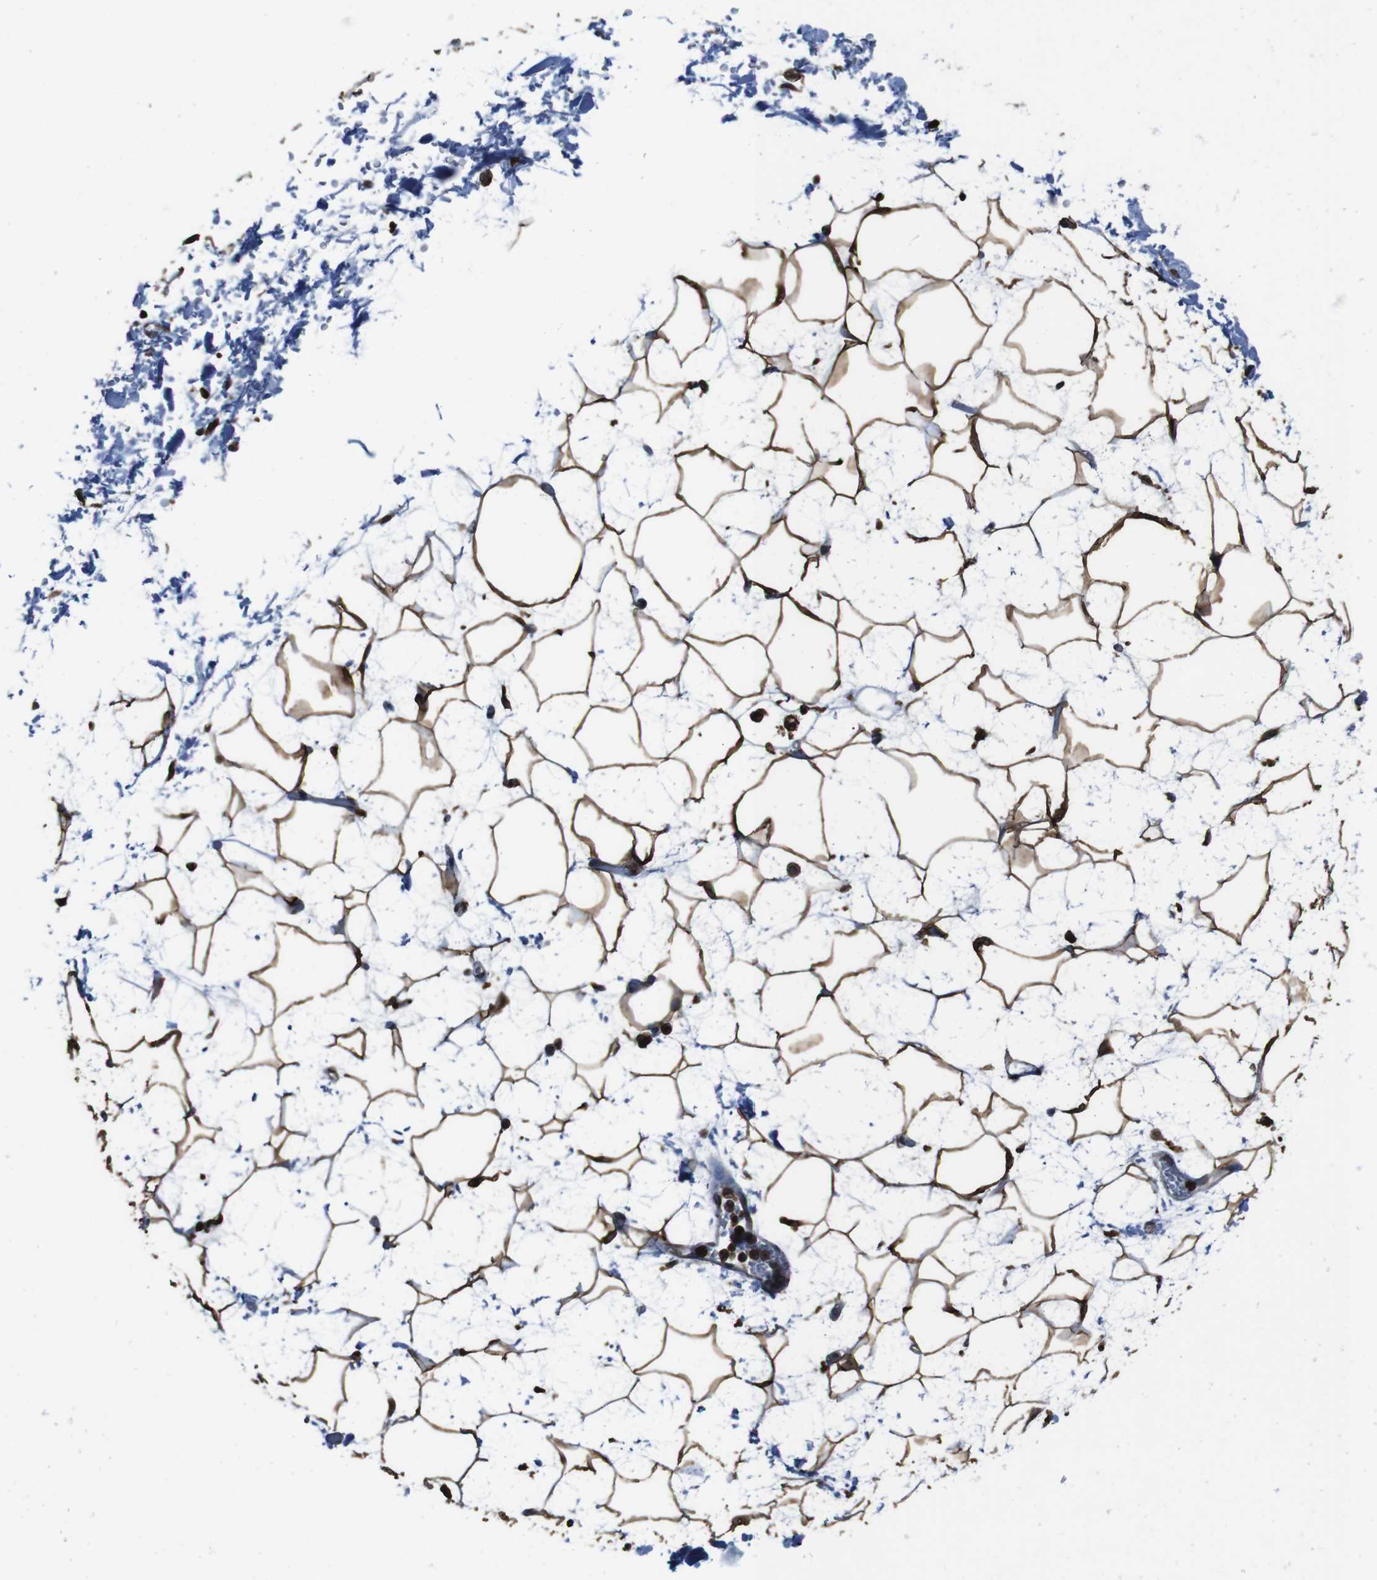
{"staining": {"intensity": "strong", "quantity": ">75%", "location": "cytoplasmic/membranous"}, "tissue": "adipose tissue", "cell_type": "Adipocytes", "image_type": "normal", "snomed": [{"axis": "morphology", "description": "Normal tissue, NOS"}, {"axis": "topography", "description": "Soft tissue"}], "caption": "Immunohistochemical staining of benign adipose tissue demonstrates strong cytoplasmic/membranous protein expression in about >75% of adipocytes. (IHC, brightfield microscopy, high magnification).", "gene": "APMAP", "patient": {"sex": "male", "age": 72}}